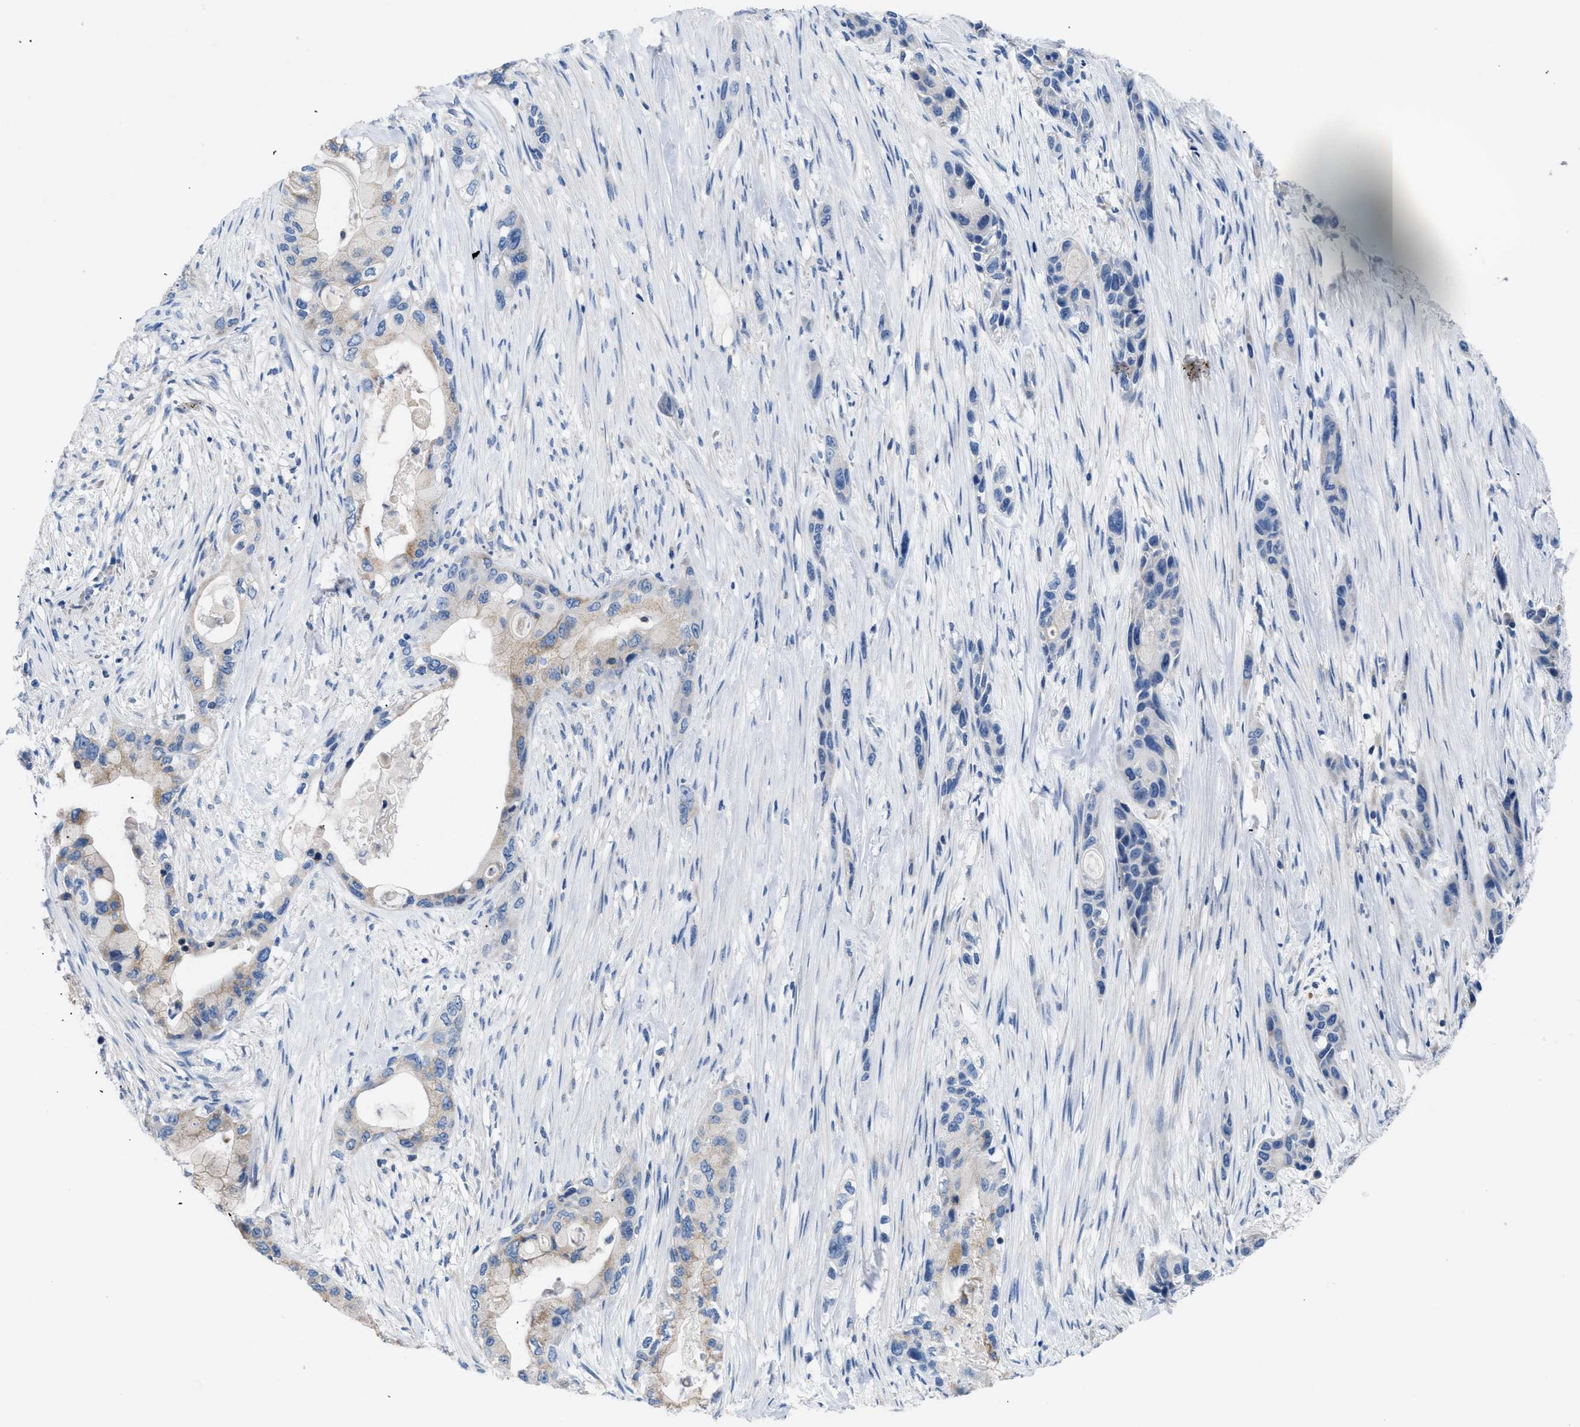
{"staining": {"intensity": "weak", "quantity": "<25%", "location": "cytoplasmic/membranous"}, "tissue": "pancreatic cancer", "cell_type": "Tumor cells", "image_type": "cancer", "snomed": [{"axis": "morphology", "description": "Adenocarcinoma, NOS"}, {"axis": "topography", "description": "Pancreas"}], "caption": "This is a image of immunohistochemistry staining of pancreatic adenocarcinoma, which shows no staining in tumor cells. (Stains: DAB (3,3'-diaminobenzidine) immunohistochemistry (IHC) with hematoxylin counter stain, Microscopy: brightfield microscopy at high magnification).", "gene": "ILDR1", "patient": {"sex": "male", "age": 53}}